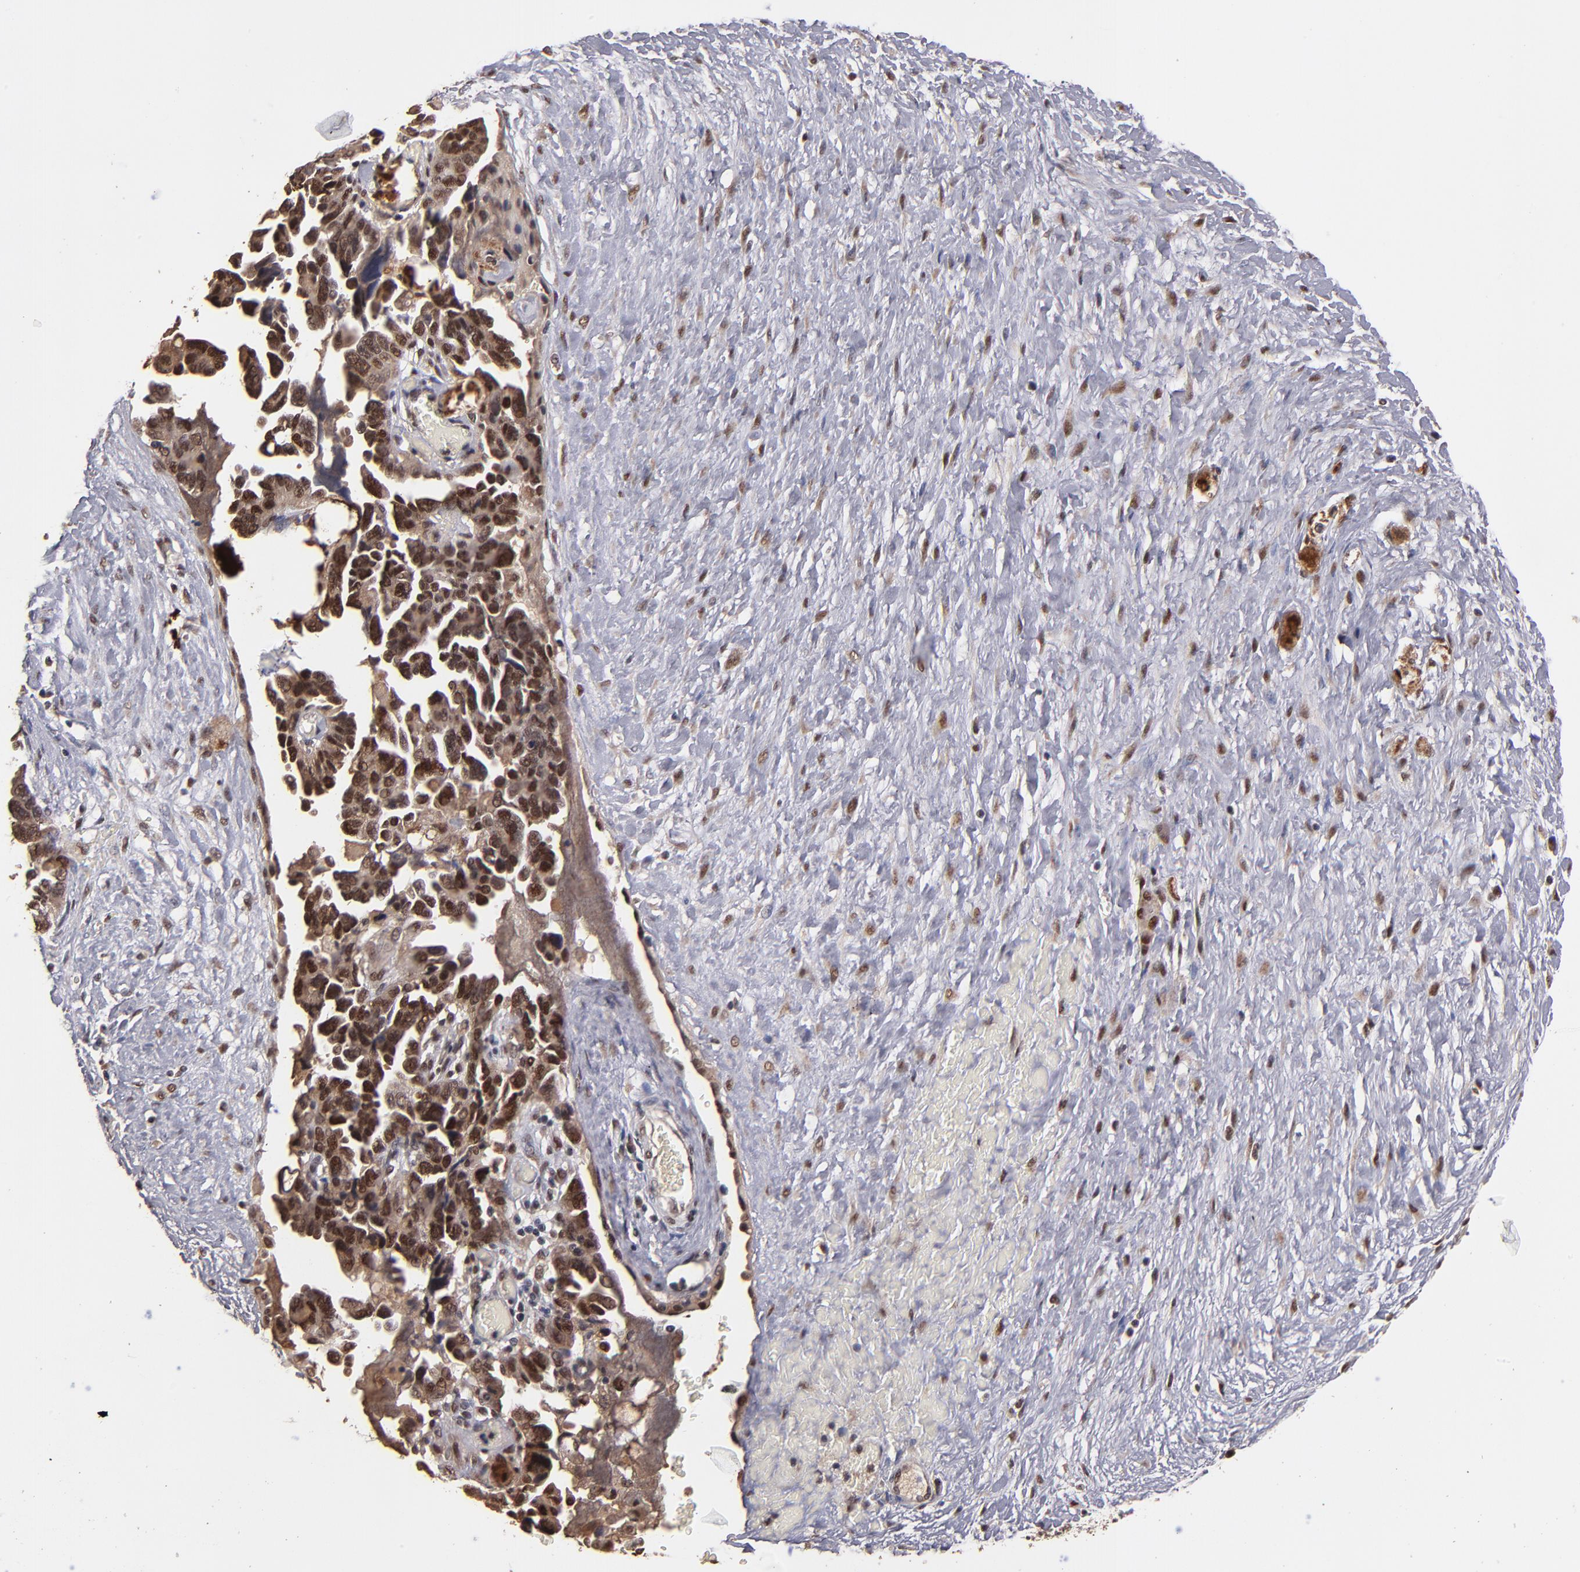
{"staining": {"intensity": "moderate", "quantity": ">75%", "location": "cytoplasmic/membranous,nuclear"}, "tissue": "ovarian cancer", "cell_type": "Tumor cells", "image_type": "cancer", "snomed": [{"axis": "morphology", "description": "Cystadenocarcinoma, serous, NOS"}, {"axis": "topography", "description": "Ovary"}], "caption": "The histopathology image reveals a brown stain indicating the presence of a protein in the cytoplasmic/membranous and nuclear of tumor cells in ovarian cancer. The protein of interest is stained brown, and the nuclei are stained in blue (DAB (3,3'-diaminobenzidine) IHC with brightfield microscopy, high magnification).", "gene": "EAPP", "patient": {"sex": "female", "age": 63}}